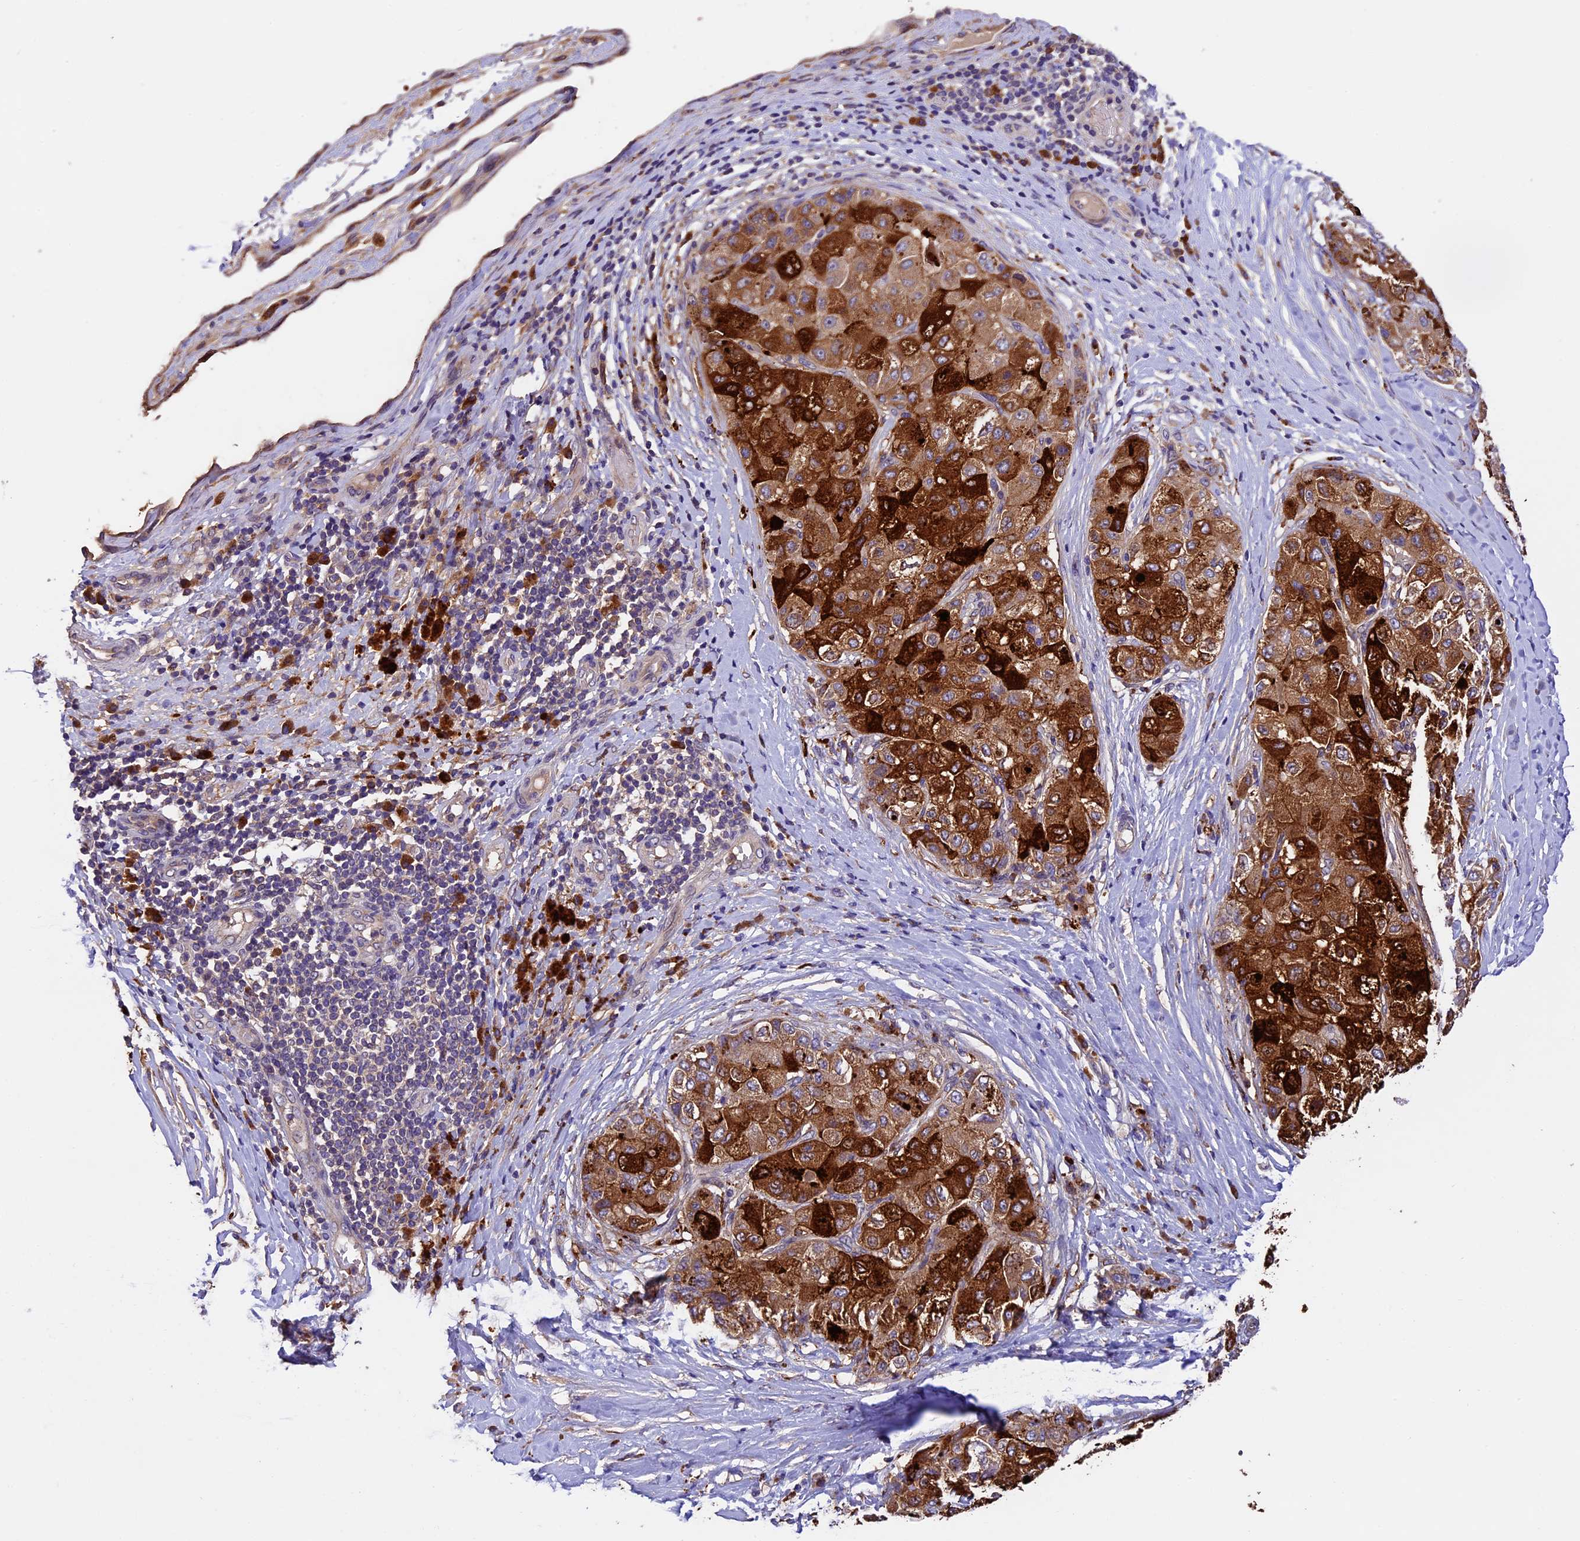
{"staining": {"intensity": "strong", "quantity": ">75%", "location": "cytoplasmic/membranous"}, "tissue": "liver cancer", "cell_type": "Tumor cells", "image_type": "cancer", "snomed": [{"axis": "morphology", "description": "Carcinoma, Hepatocellular, NOS"}, {"axis": "topography", "description": "Liver"}], "caption": "Liver hepatocellular carcinoma tissue displays strong cytoplasmic/membranous expression in approximately >75% of tumor cells", "gene": "CILP2", "patient": {"sex": "male", "age": 80}}